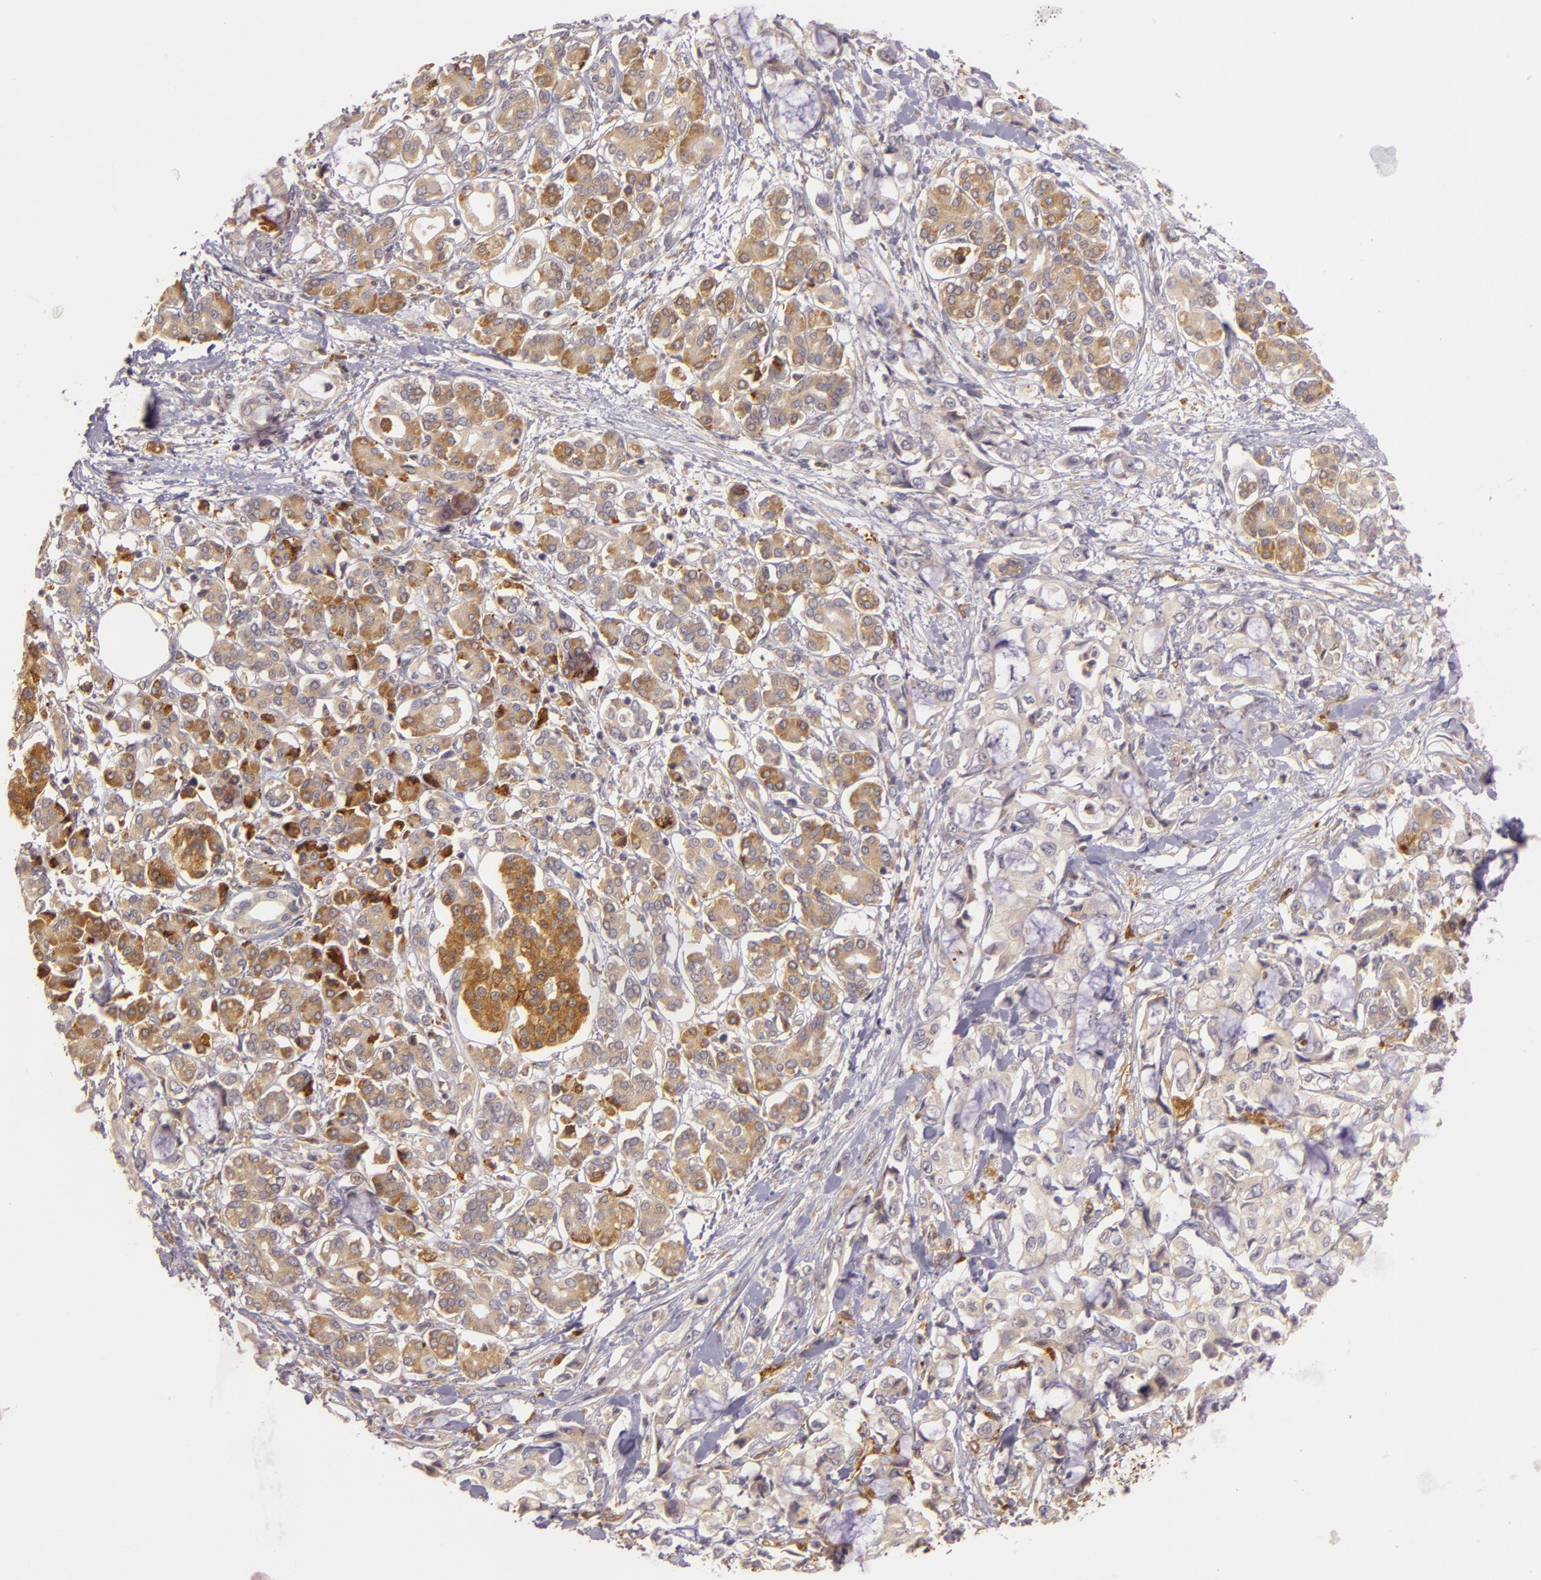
{"staining": {"intensity": "weak", "quantity": "25%-75%", "location": "cytoplasmic/membranous"}, "tissue": "pancreatic cancer", "cell_type": "Tumor cells", "image_type": "cancer", "snomed": [{"axis": "morphology", "description": "Adenocarcinoma, NOS"}, {"axis": "topography", "description": "Pancreas"}], "caption": "This histopathology image exhibits pancreatic cancer (adenocarcinoma) stained with immunohistochemistry (IHC) to label a protein in brown. The cytoplasmic/membranous of tumor cells show weak positivity for the protein. Nuclei are counter-stained blue.", "gene": "PPP1R3F", "patient": {"sex": "female", "age": 70}}